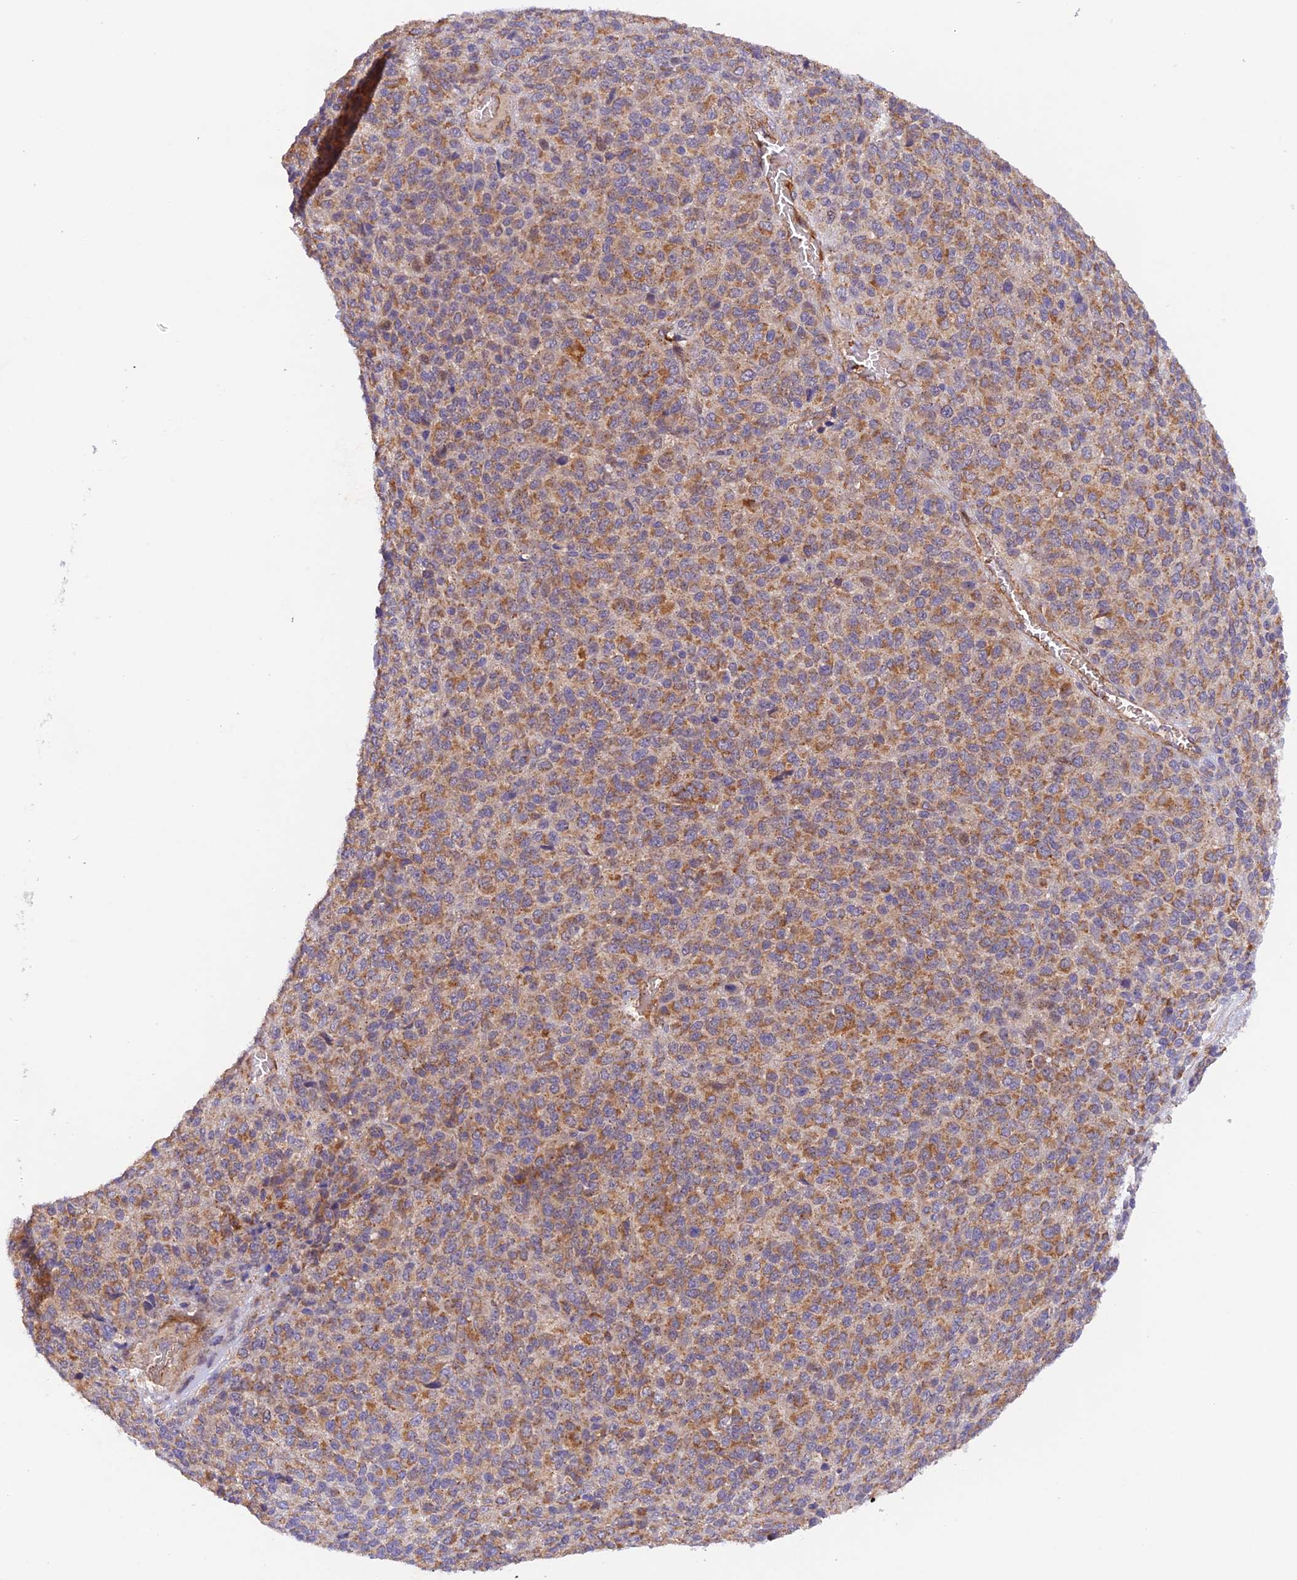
{"staining": {"intensity": "moderate", "quantity": ">75%", "location": "cytoplasmic/membranous"}, "tissue": "melanoma", "cell_type": "Tumor cells", "image_type": "cancer", "snomed": [{"axis": "morphology", "description": "Malignant melanoma, Metastatic site"}, {"axis": "topography", "description": "Brain"}], "caption": "Moderate cytoplasmic/membranous staining is appreciated in approximately >75% of tumor cells in malignant melanoma (metastatic site).", "gene": "WDFY4", "patient": {"sex": "female", "age": 56}}